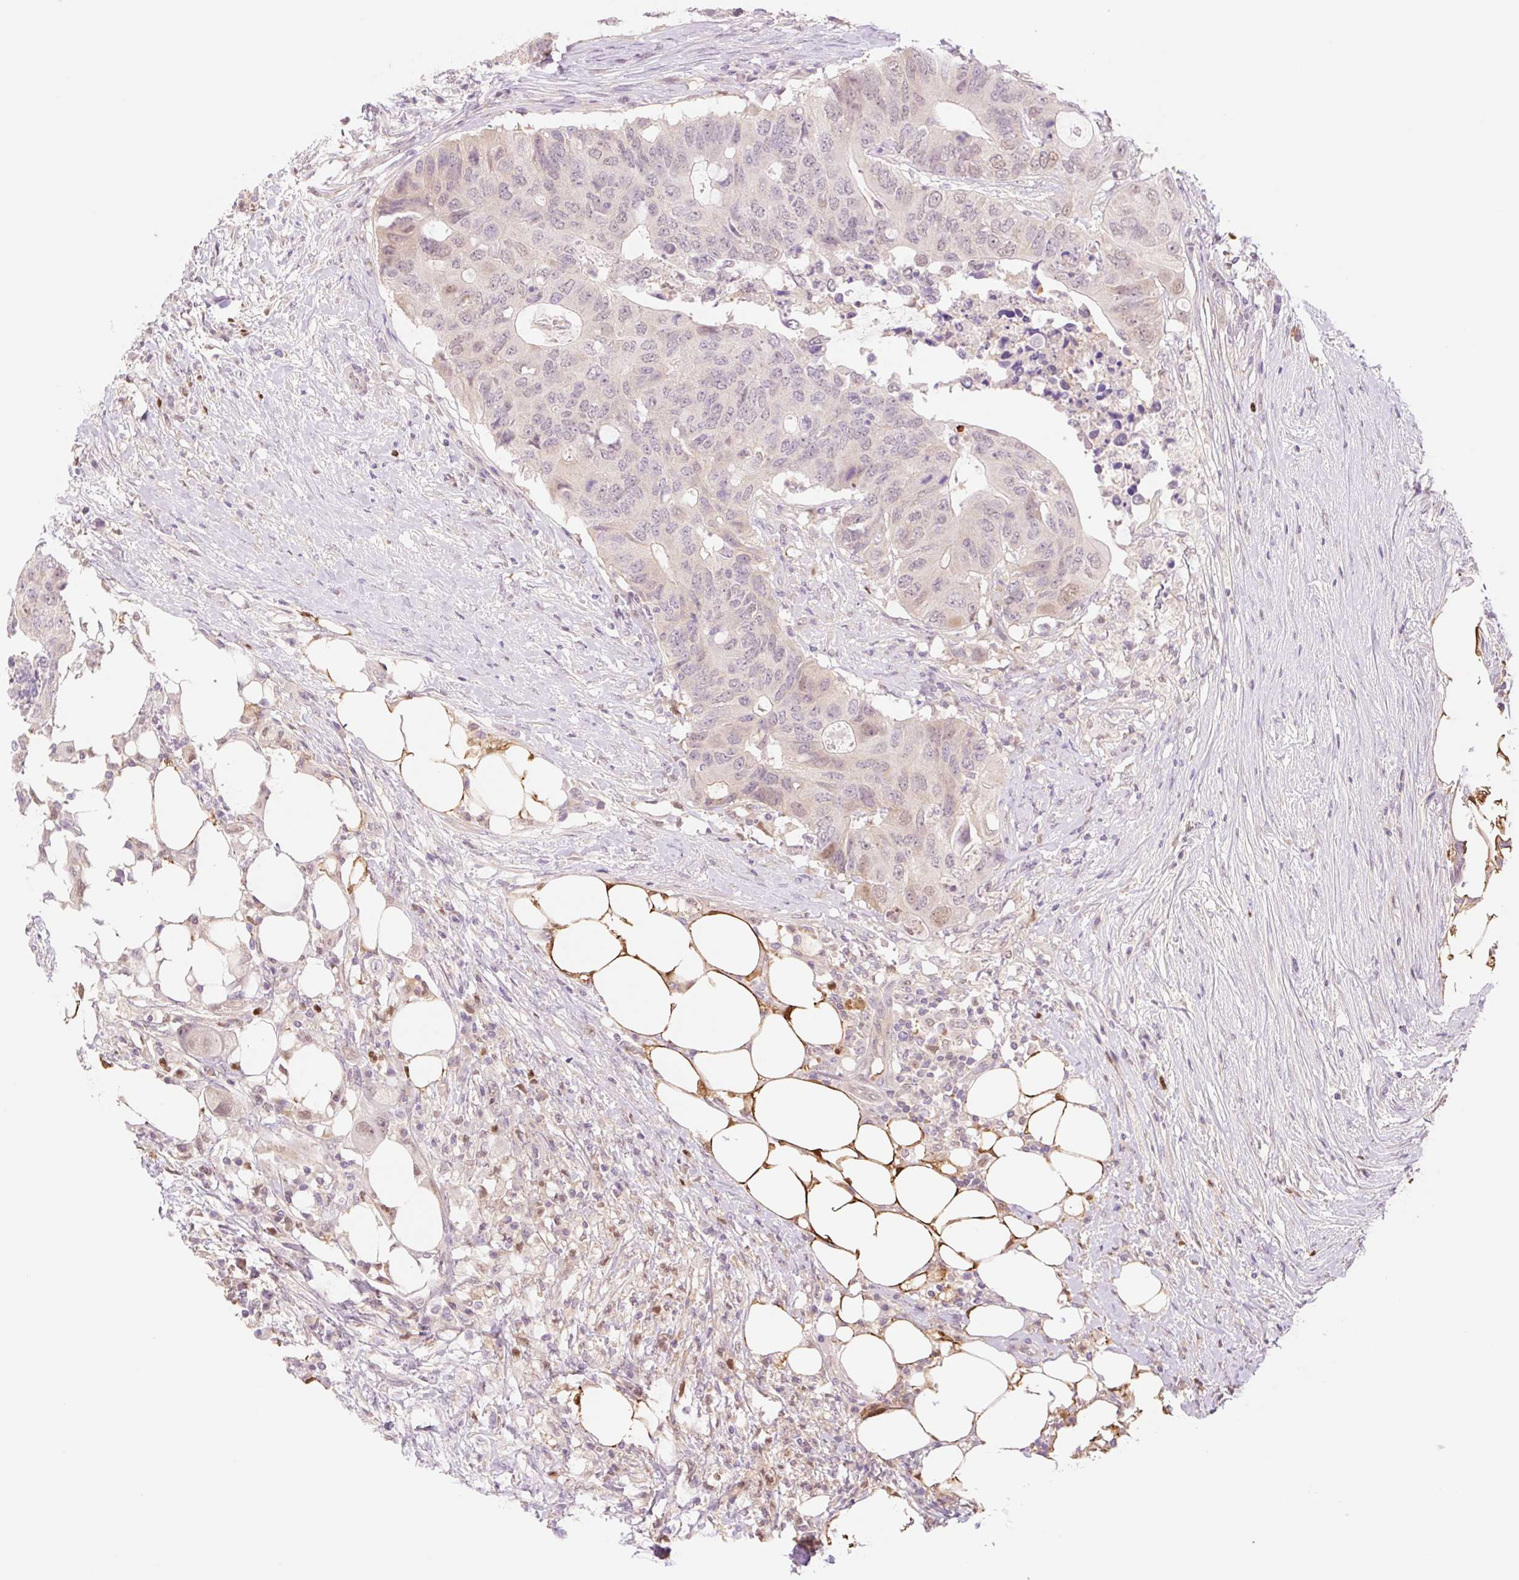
{"staining": {"intensity": "weak", "quantity": "<25%", "location": "nuclear"}, "tissue": "colorectal cancer", "cell_type": "Tumor cells", "image_type": "cancer", "snomed": [{"axis": "morphology", "description": "Adenocarcinoma, NOS"}, {"axis": "topography", "description": "Colon"}], "caption": "There is no significant staining in tumor cells of colorectal cancer (adenocarcinoma).", "gene": "HEBP1", "patient": {"sex": "male", "age": 71}}